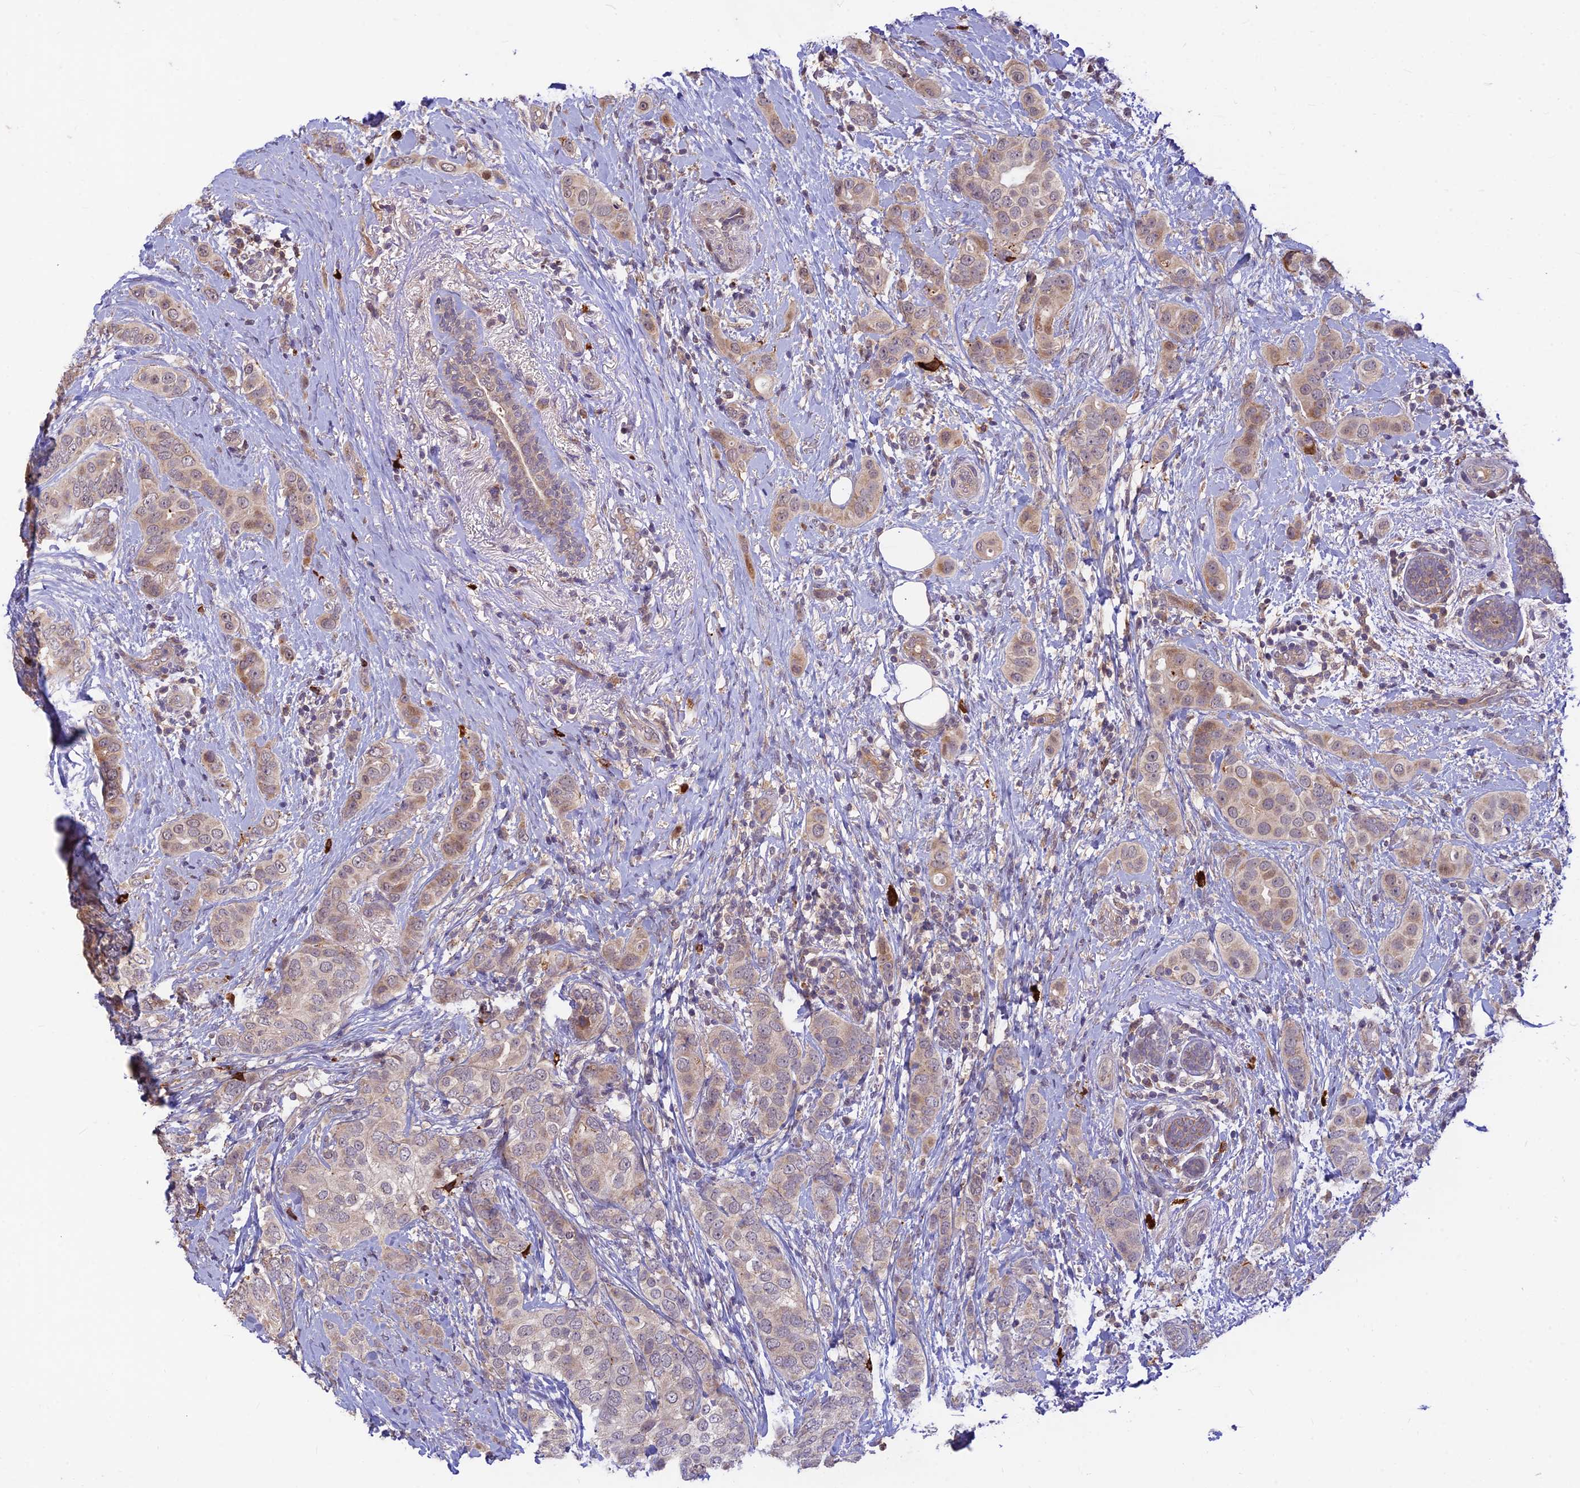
{"staining": {"intensity": "weak", "quantity": "25%-75%", "location": "cytoplasmic/membranous"}, "tissue": "breast cancer", "cell_type": "Tumor cells", "image_type": "cancer", "snomed": [{"axis": "morphology", "description": "Lobular carcinoma"}, {"axis": "topography", "description": "Breast"}], "caption": "IHC of breast lobular carcinoma displays low levels of weak cytoplasmic/membranous staining in approximately 25%-75% of tumor cells. Immunohistochemistry stains the protein in brown and the nuclei are stained blue.", "gene": "ASPDH", "patient": {"sex": "female", "age": 51}}